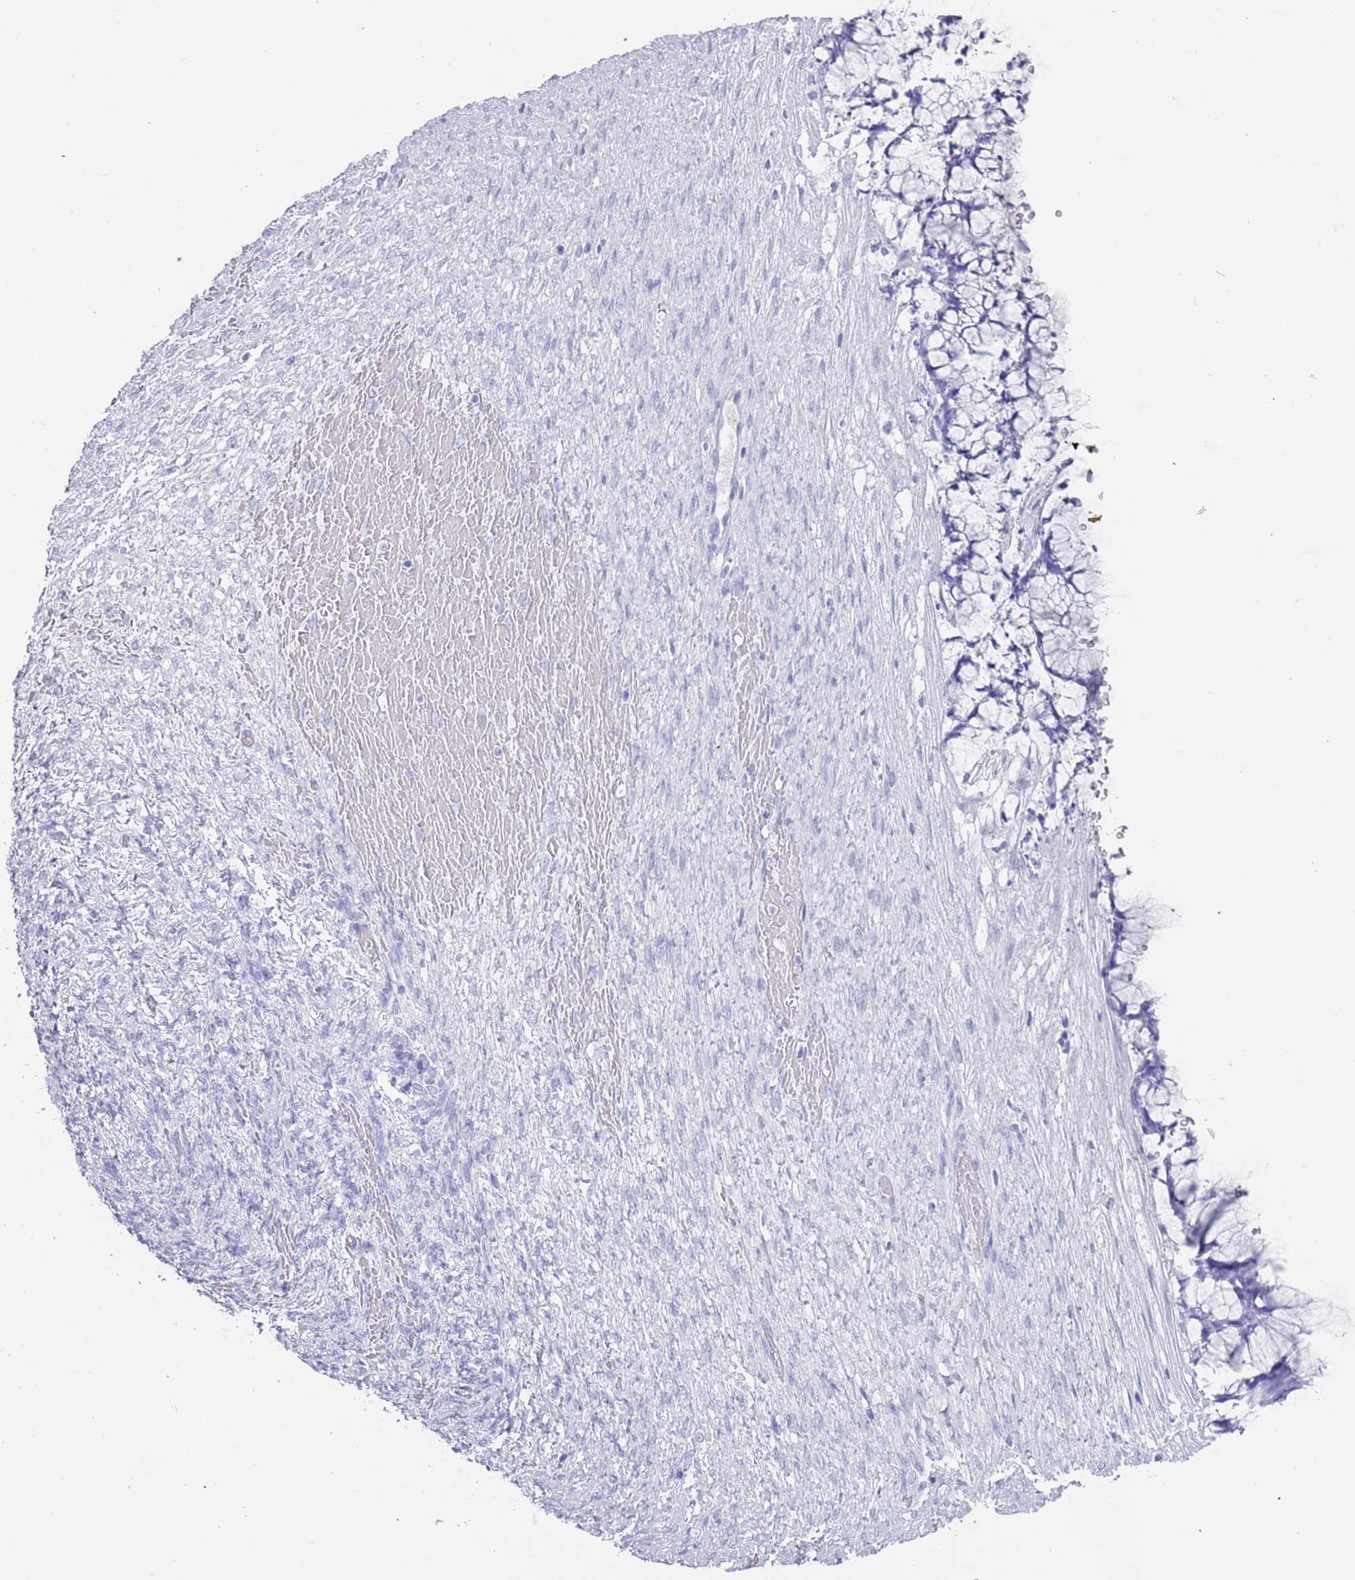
{"staining": {"intensity": "negative", "quantity": "none", "location": "none"}, "tissue": "ovarian cancer", "cell_type": "Tumor cells", "image_type": "cancer", "snomed": [{"axis": "morphology", "description": "Cystadenocarcinoma, mucinous, NOS"}, {"axis": "topography", "description": "Ovary"}], "caption": "Tumor cells are negative for brown protein staining in ovarian mucinous cystadenocarcinoma.", "gene": "MYADML2", "patient": {"sex": "female", "age": 42}}